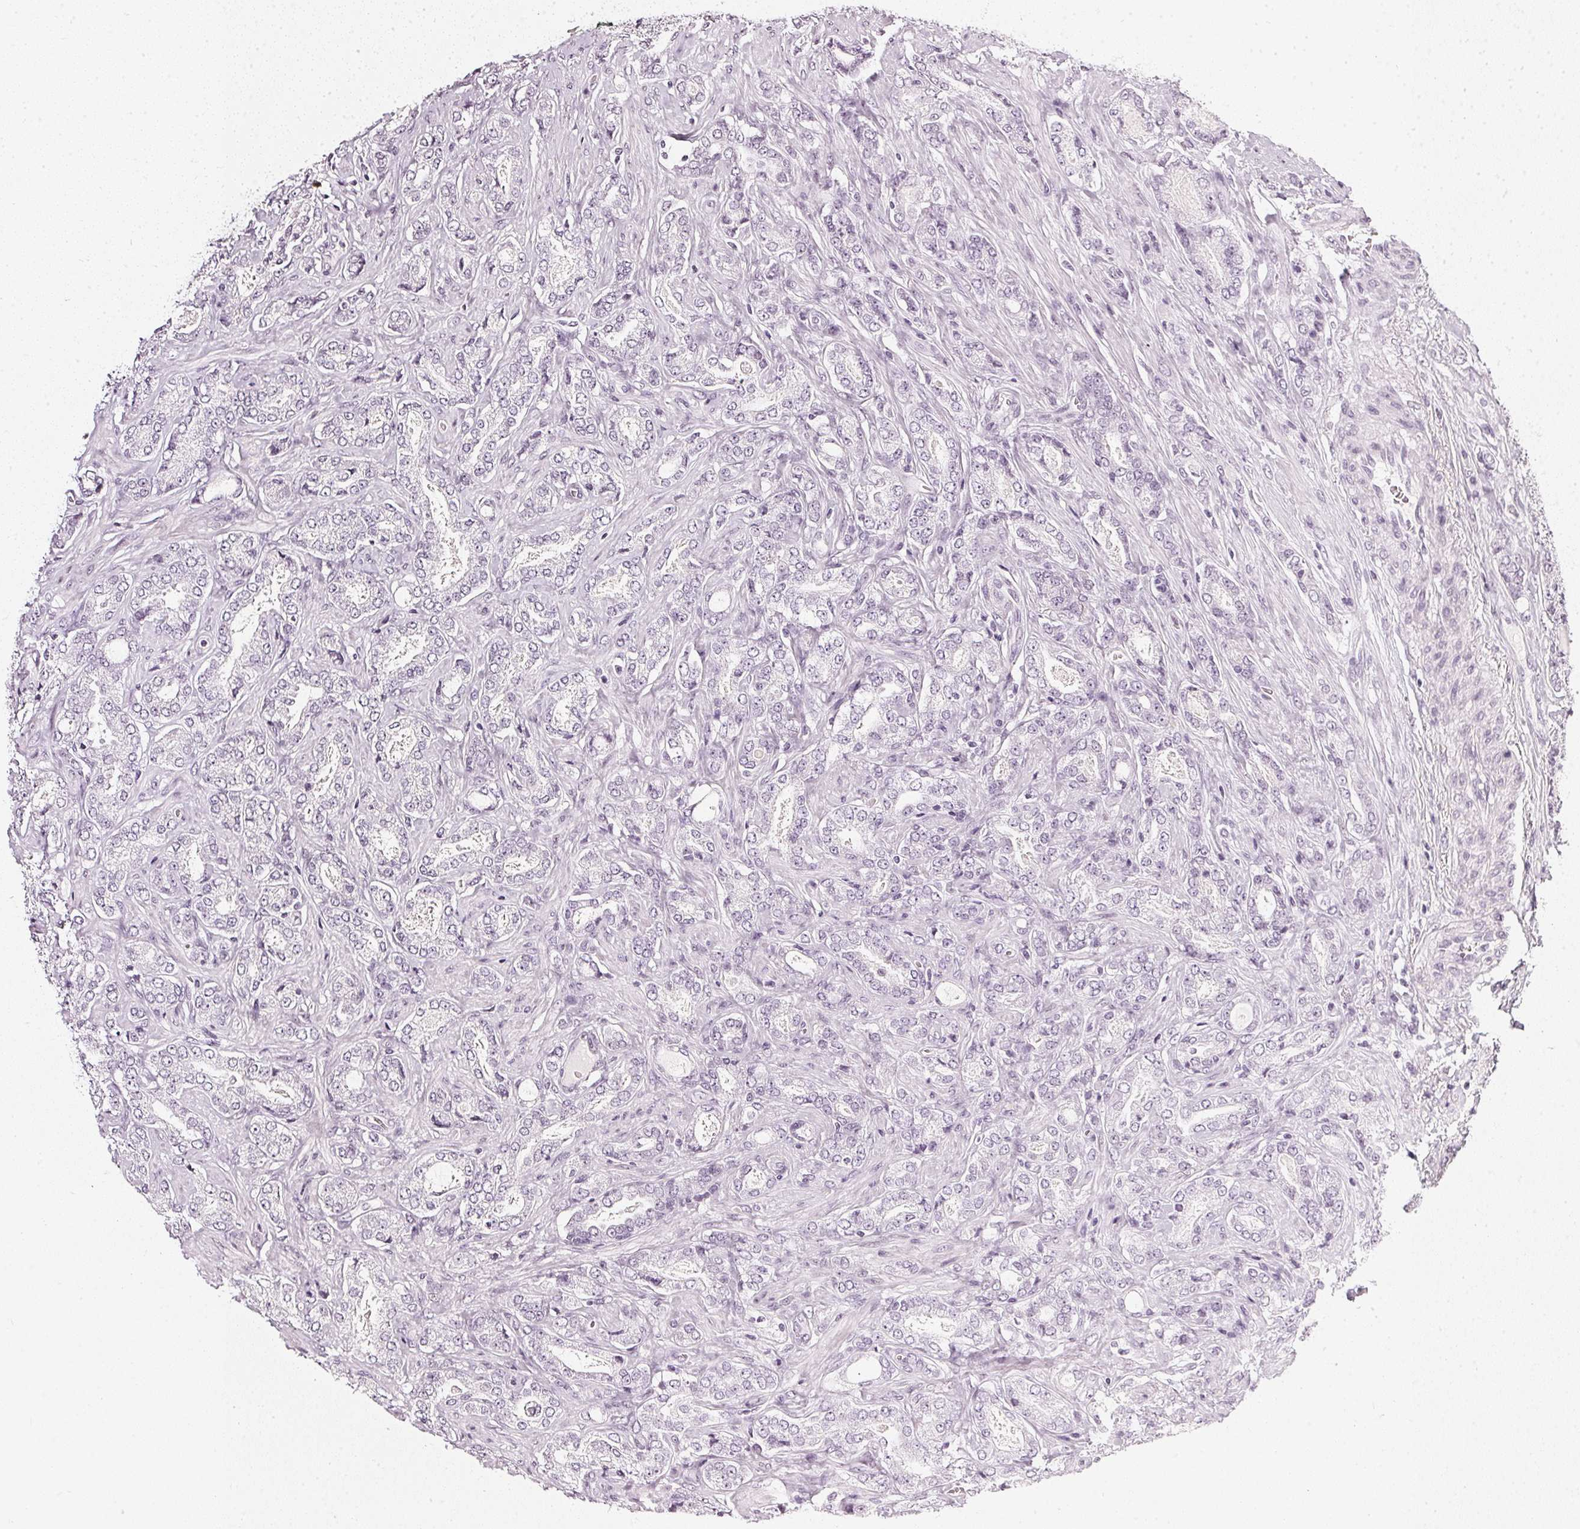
{"staining": {"intensity": "negative", "quantity": "none", "location": "none"}, "tissue": "prostate cancer", "cell_type": "Tumor cells", "image_type": "cancer", "snomed": [{"axis": "morphology", "description": "Adenocarcinoma, NOS"}, {"axis": "topography", "description": "Prostate"}], "caption": "A high-resolution histopathology image shows IHC staining of prostate cancer, which reveals no significant staining in tumor cells.", "gene": "DNAJC6", "patient": {"sex": "male", "age": 64}}